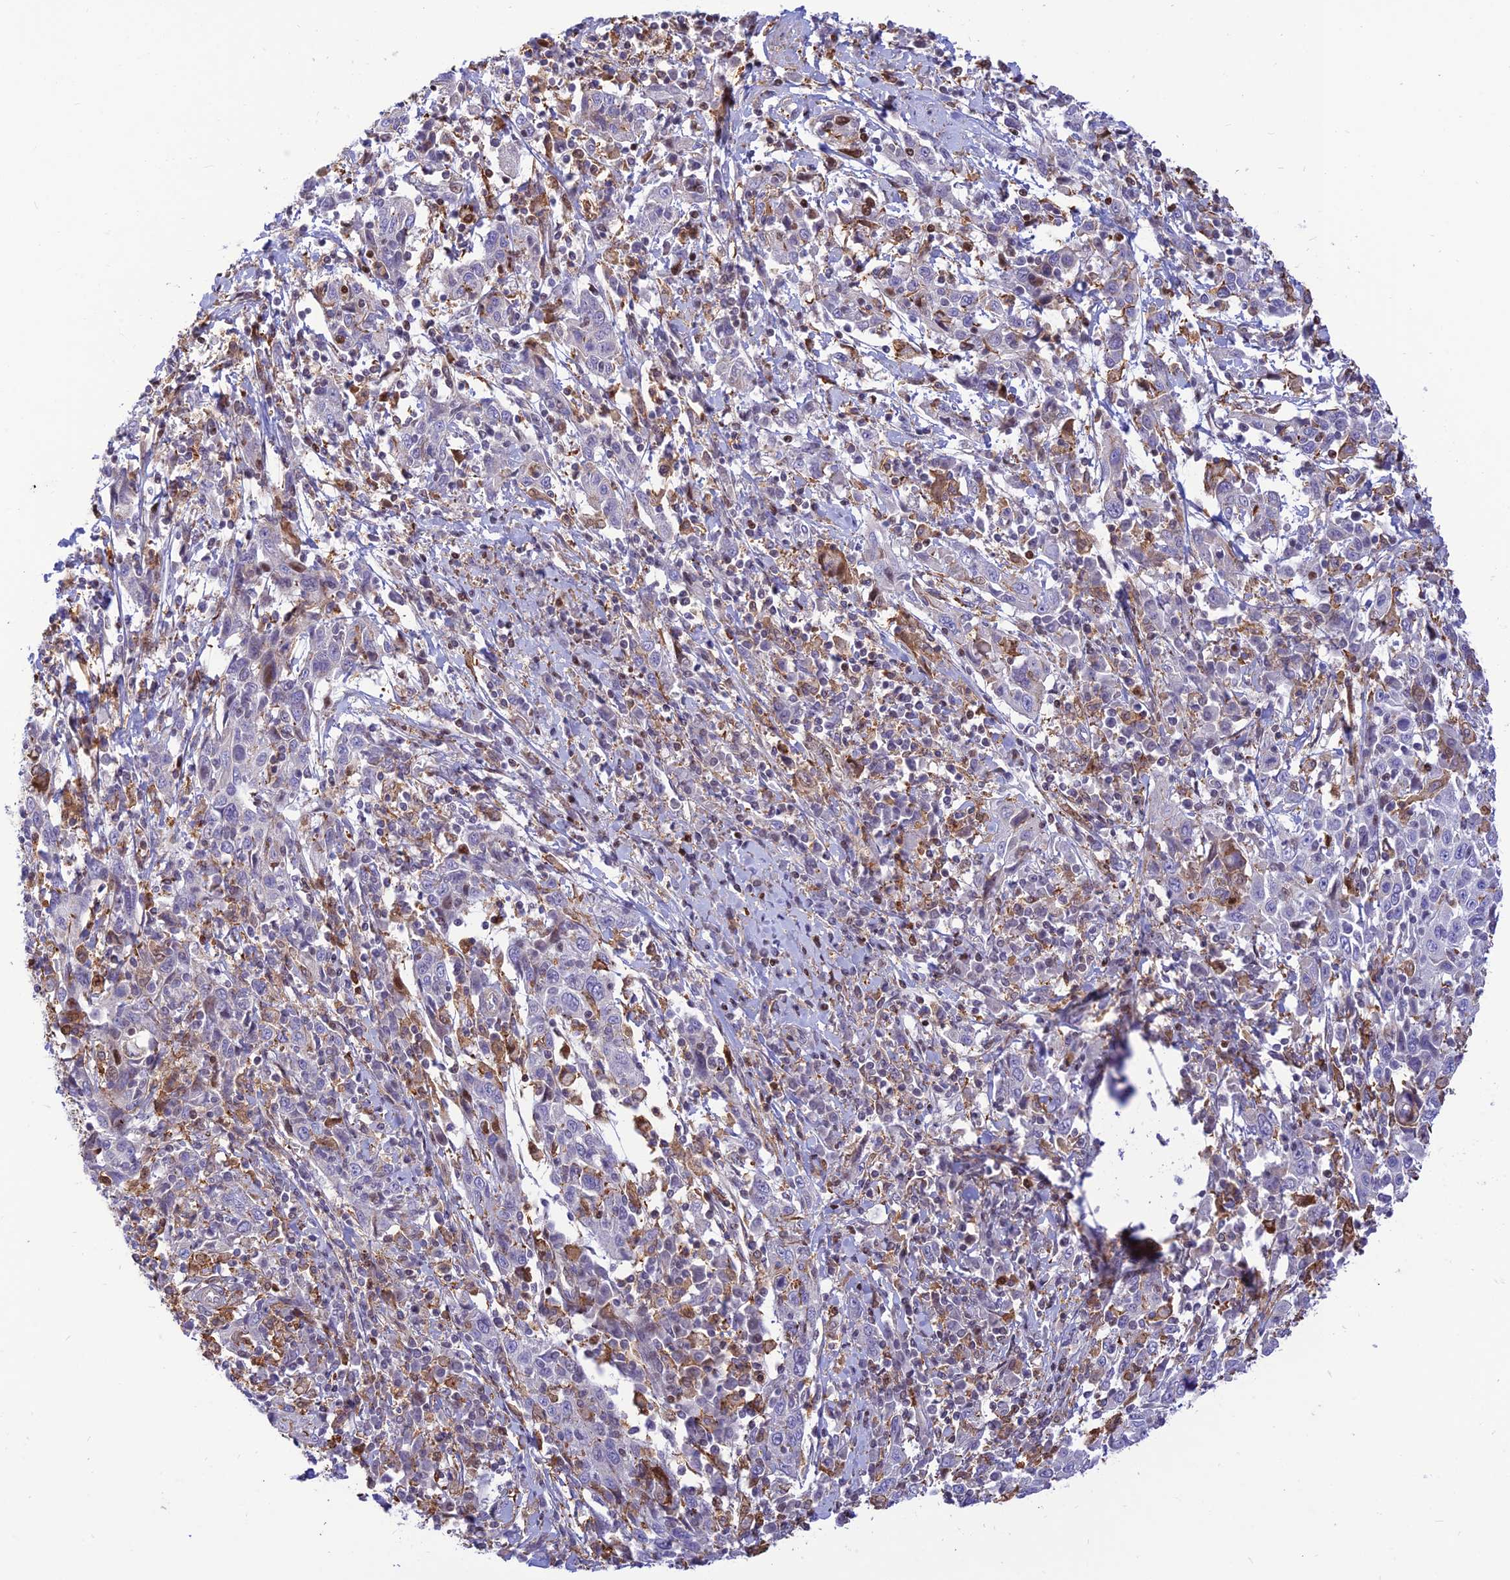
{"staining": {"intensity": "negative", "quantity": "none", "location": "none"}, "tissue": "cervical cancer", "cell_type": "Tumor cells", "image_type": "cancer", "snomed": [{"axis": "morphology", "description": "Squamous cell carcinoma, NOS"}, {"axis": "topography", "description": "Cervix"}], "caption": "A photomicrograph of cervical cancer stained for a protein displays no brown staining in tumor cells. (DAB immunohistochemistry with hematoxylin counter stain).", "gene": "FAM186B", "patient": {"sex": "female", "age": 46}}